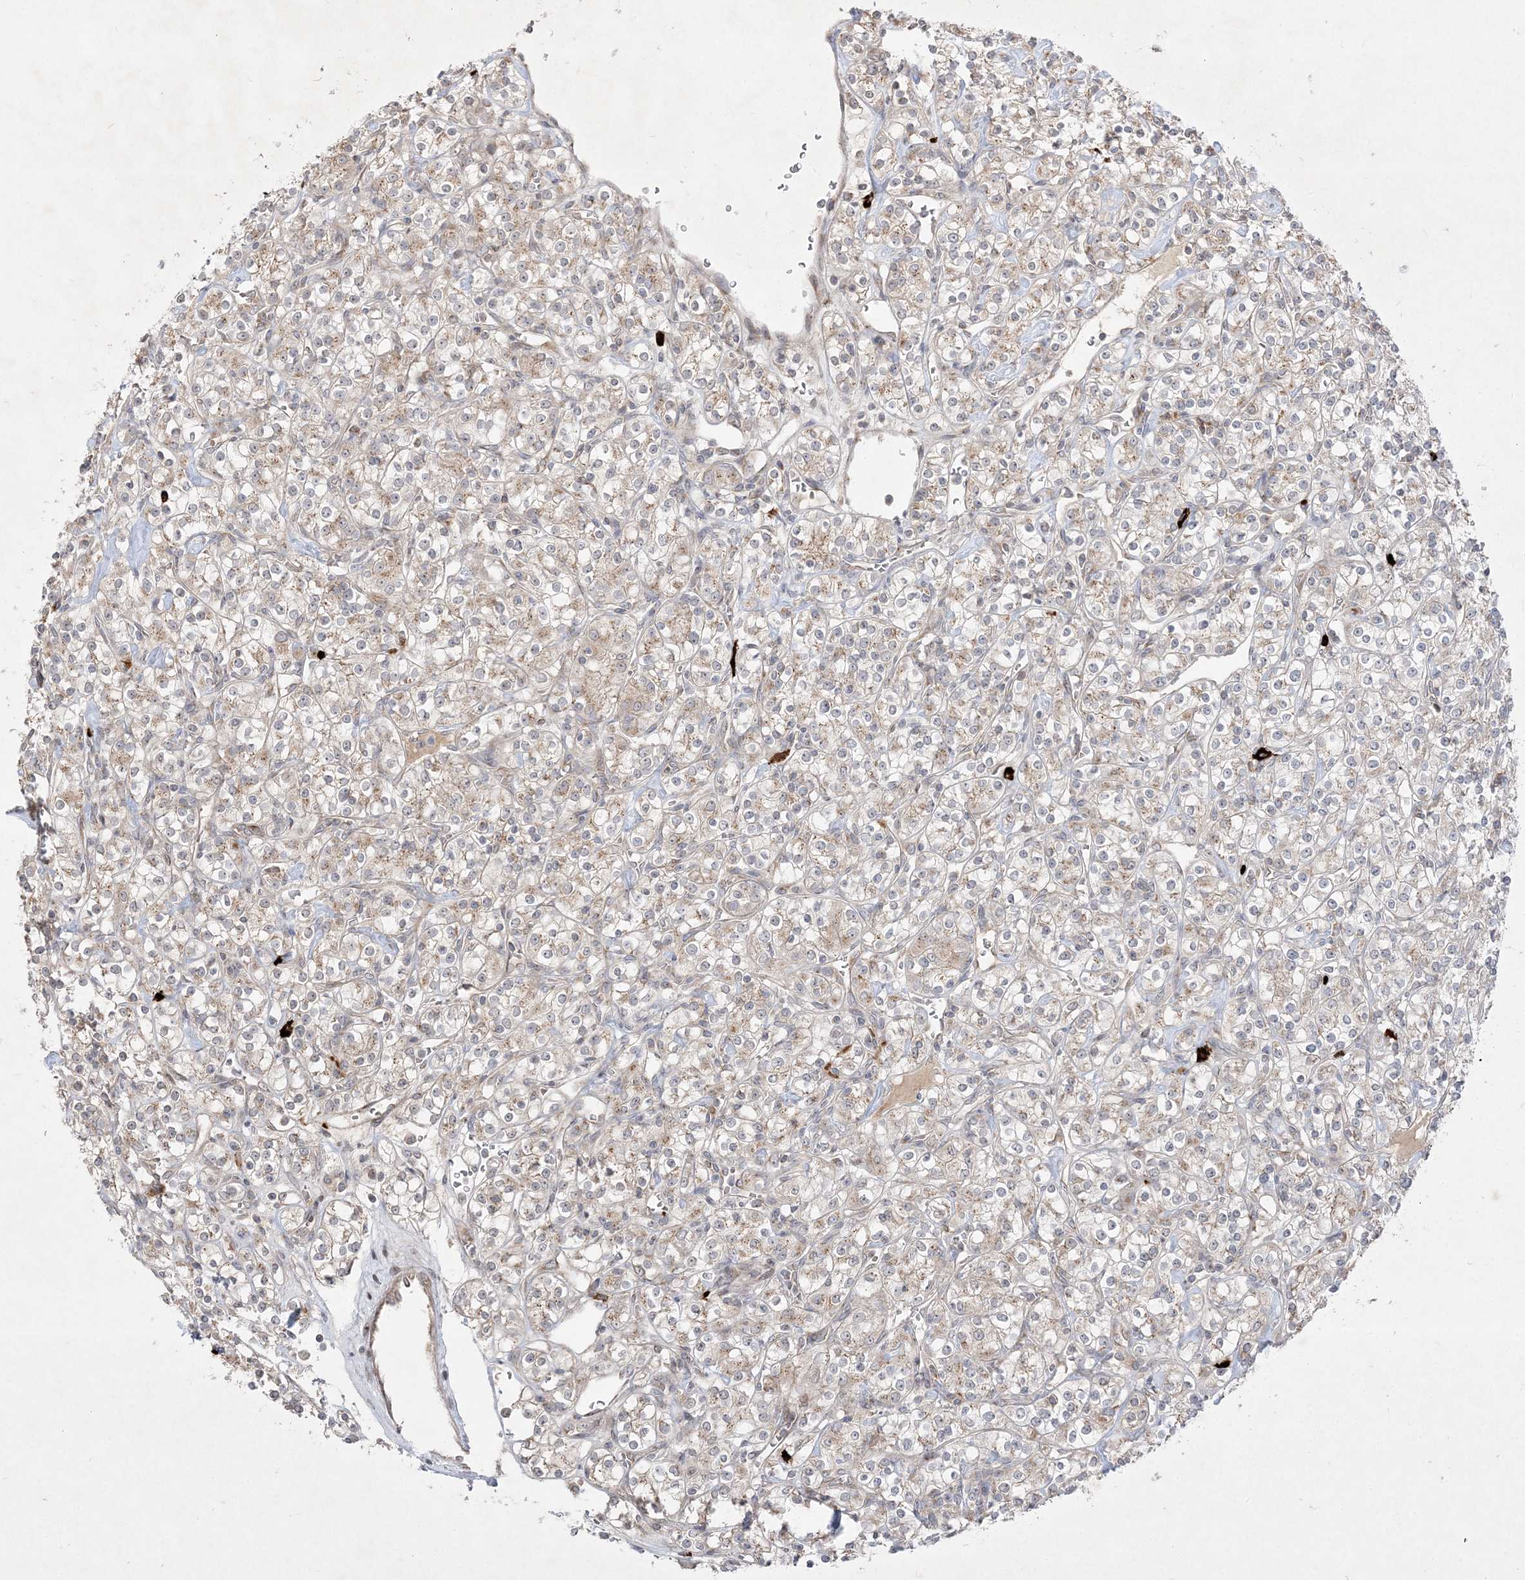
{"staining": {"intensity": "weak", "quantity": "25%-75%", "location": "cytoplasmic/membranous"}, "tissue": "renal cancer", "cell_type": "Tumor cells", "image_type": "cancer", "snomed": [{"axis": "morphology", "description": "Adenocarcinoma, NOS"}, {"axis": "topography", "description": "Kidney"}], "caption": "This micrograph shows renal cancer stained with immunohistochemistry (IHC) to label a protein in brown. The cytoplasmic/membranous of tumor cells show weak positivity for the protein. Nuclei are counter-stained blue.", "gene": "CLNK", "patient": {"sex": "male", "age": 77}}